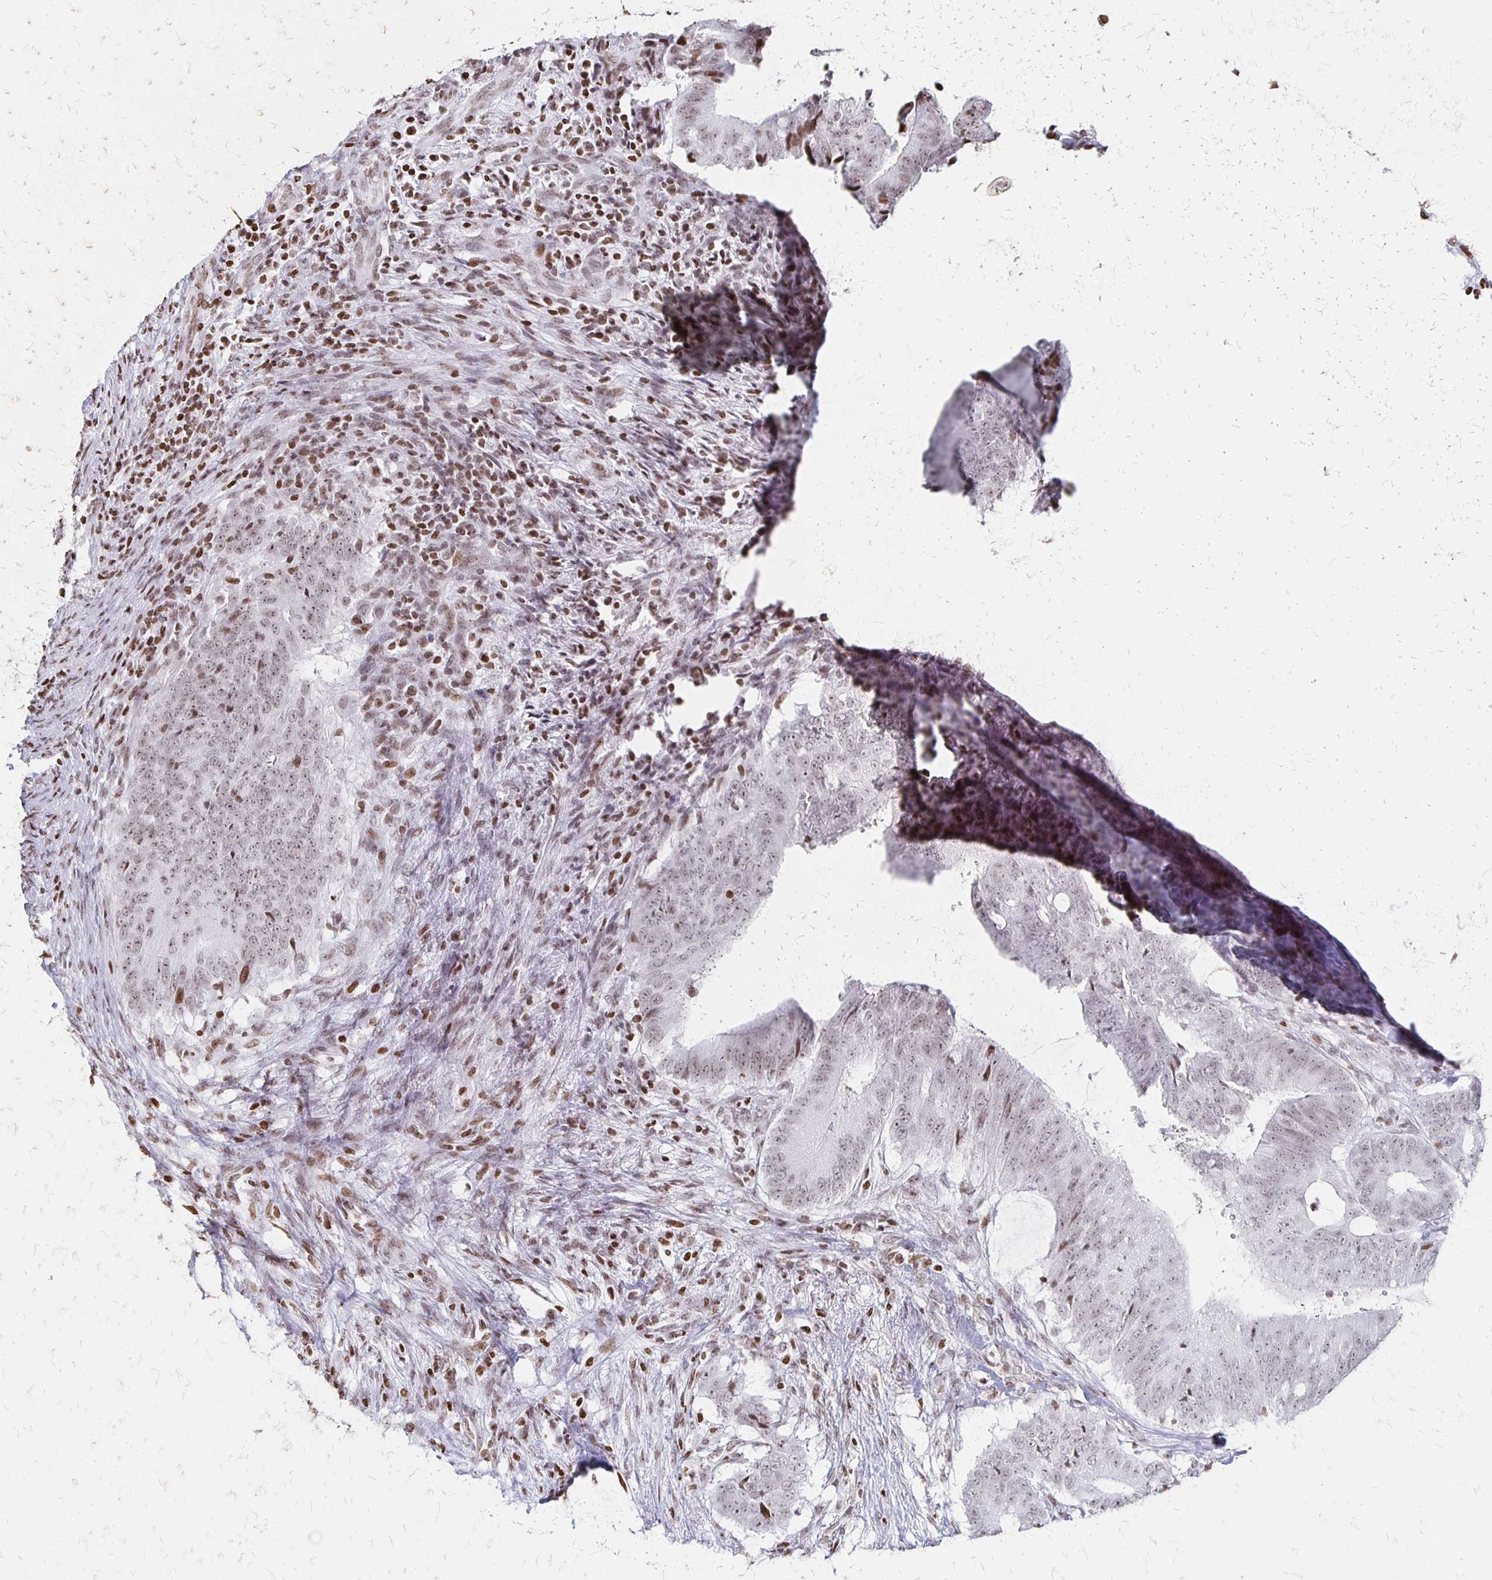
{"staining": {"intensity": "weak", "quantity": ">75%", "location": "nuclear"}, "tissue": "colorectal cancer", "cell_type": "Tumor cells", "image_type": "cancer", "snomed": [{"axis": "morphology", "description": "Adenocarcinoma, NOS"}, {"axis": "topography", "description": "Colon"}], "caption": "The immunohistochemical stain shows weak nuclear staining in tumor cells of colorectal adenocarcinoma tissue. Using DAB (3,3'-diaminobenzidine) (brown) and hematoxylin (blue) stains, captured at high magnification using brightfield microscopy.", "gene": "ZNF280C", "patient": {"sex": "female", "age": 43}}